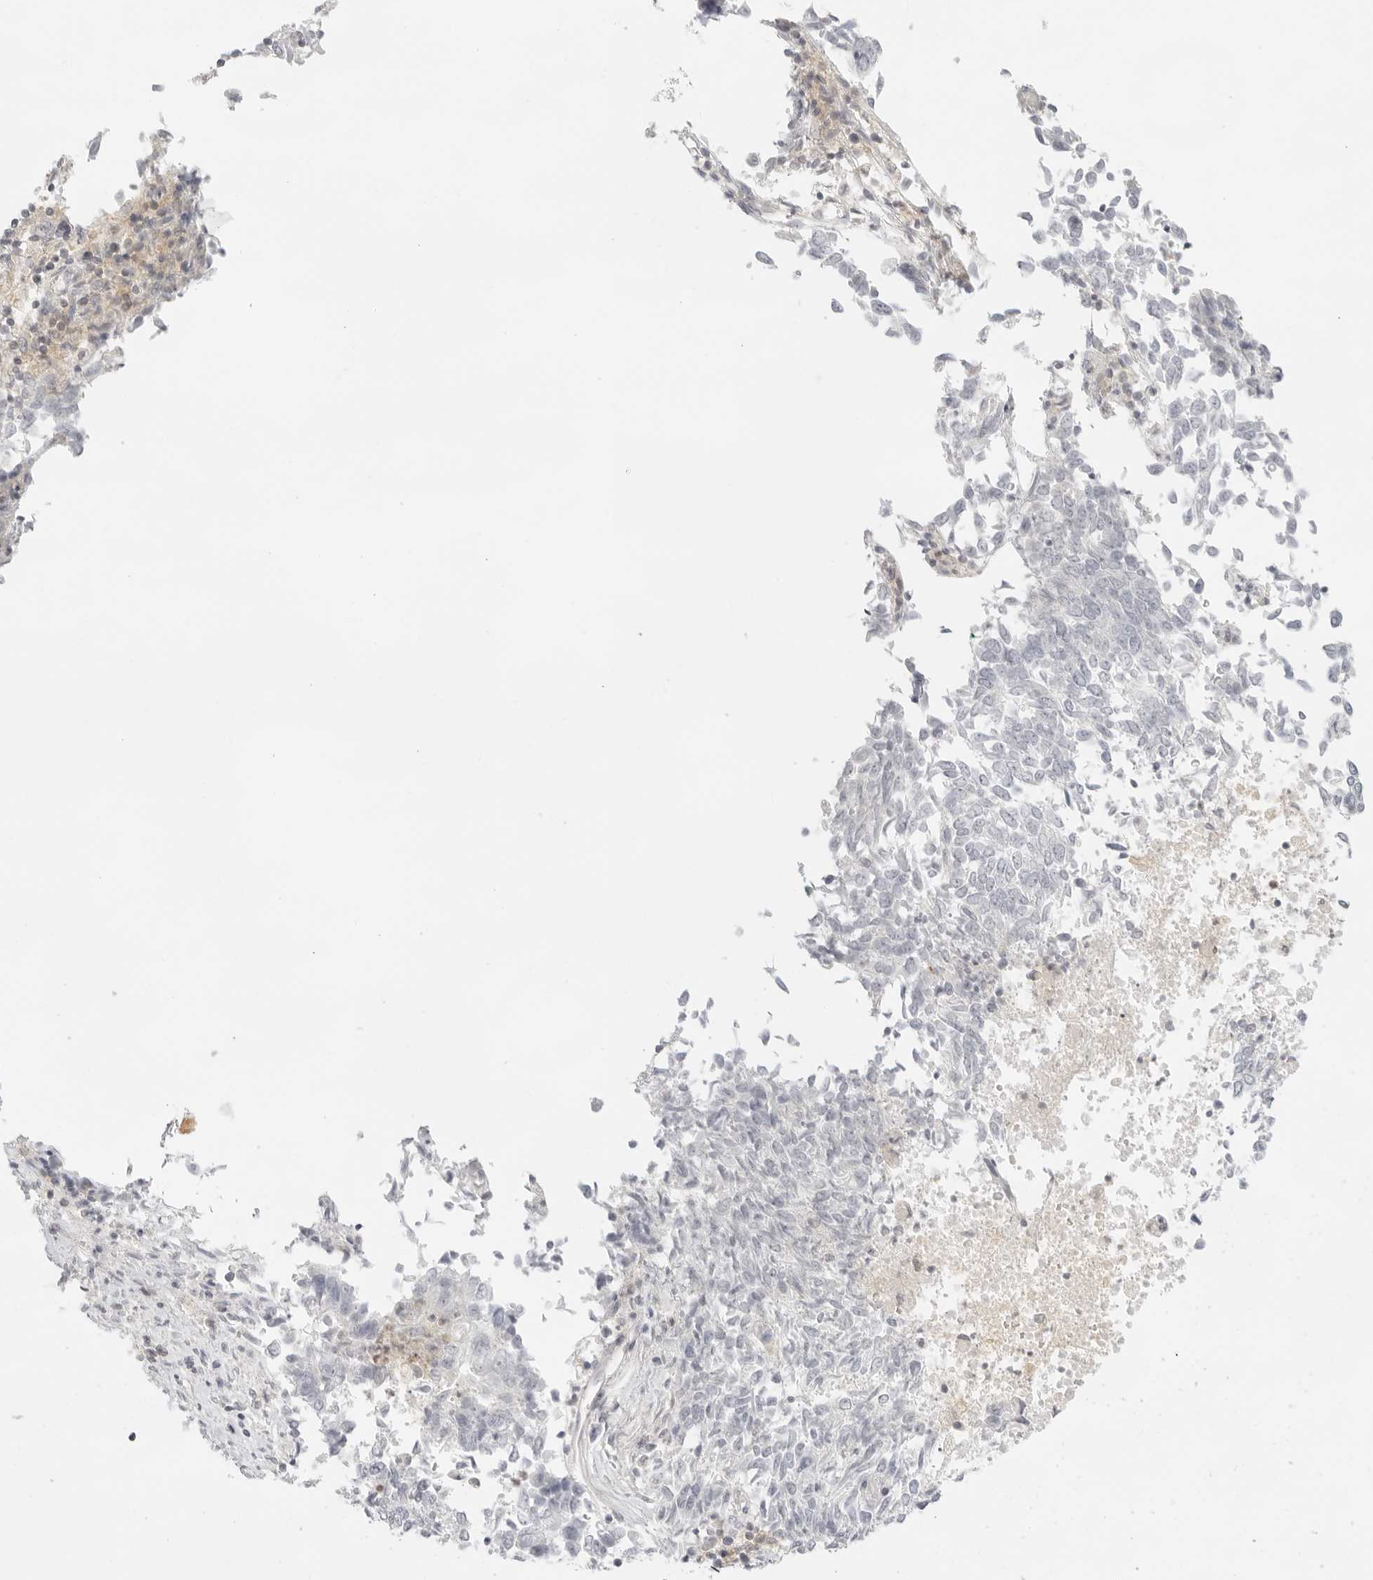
{"staining": {"intensity": "negative", "quantity": "none", "location": "none"}, "tissue": "endometrial cancer", "cell_type": "Tumor cells", "image_type": "cancer", "snomed": [{"axis": "morphology", "description": "Adenocarcinoma, NOS"}, {"axis": "topography", "description": "Endometrium"}], "caption": "DAB immunohistochemical staining of human adenocarcinoma (endometrial) shows no significant expression in tumor cells.", "gene": "TNFRSF14", "patient": {"sex": "female", "age": 80}}